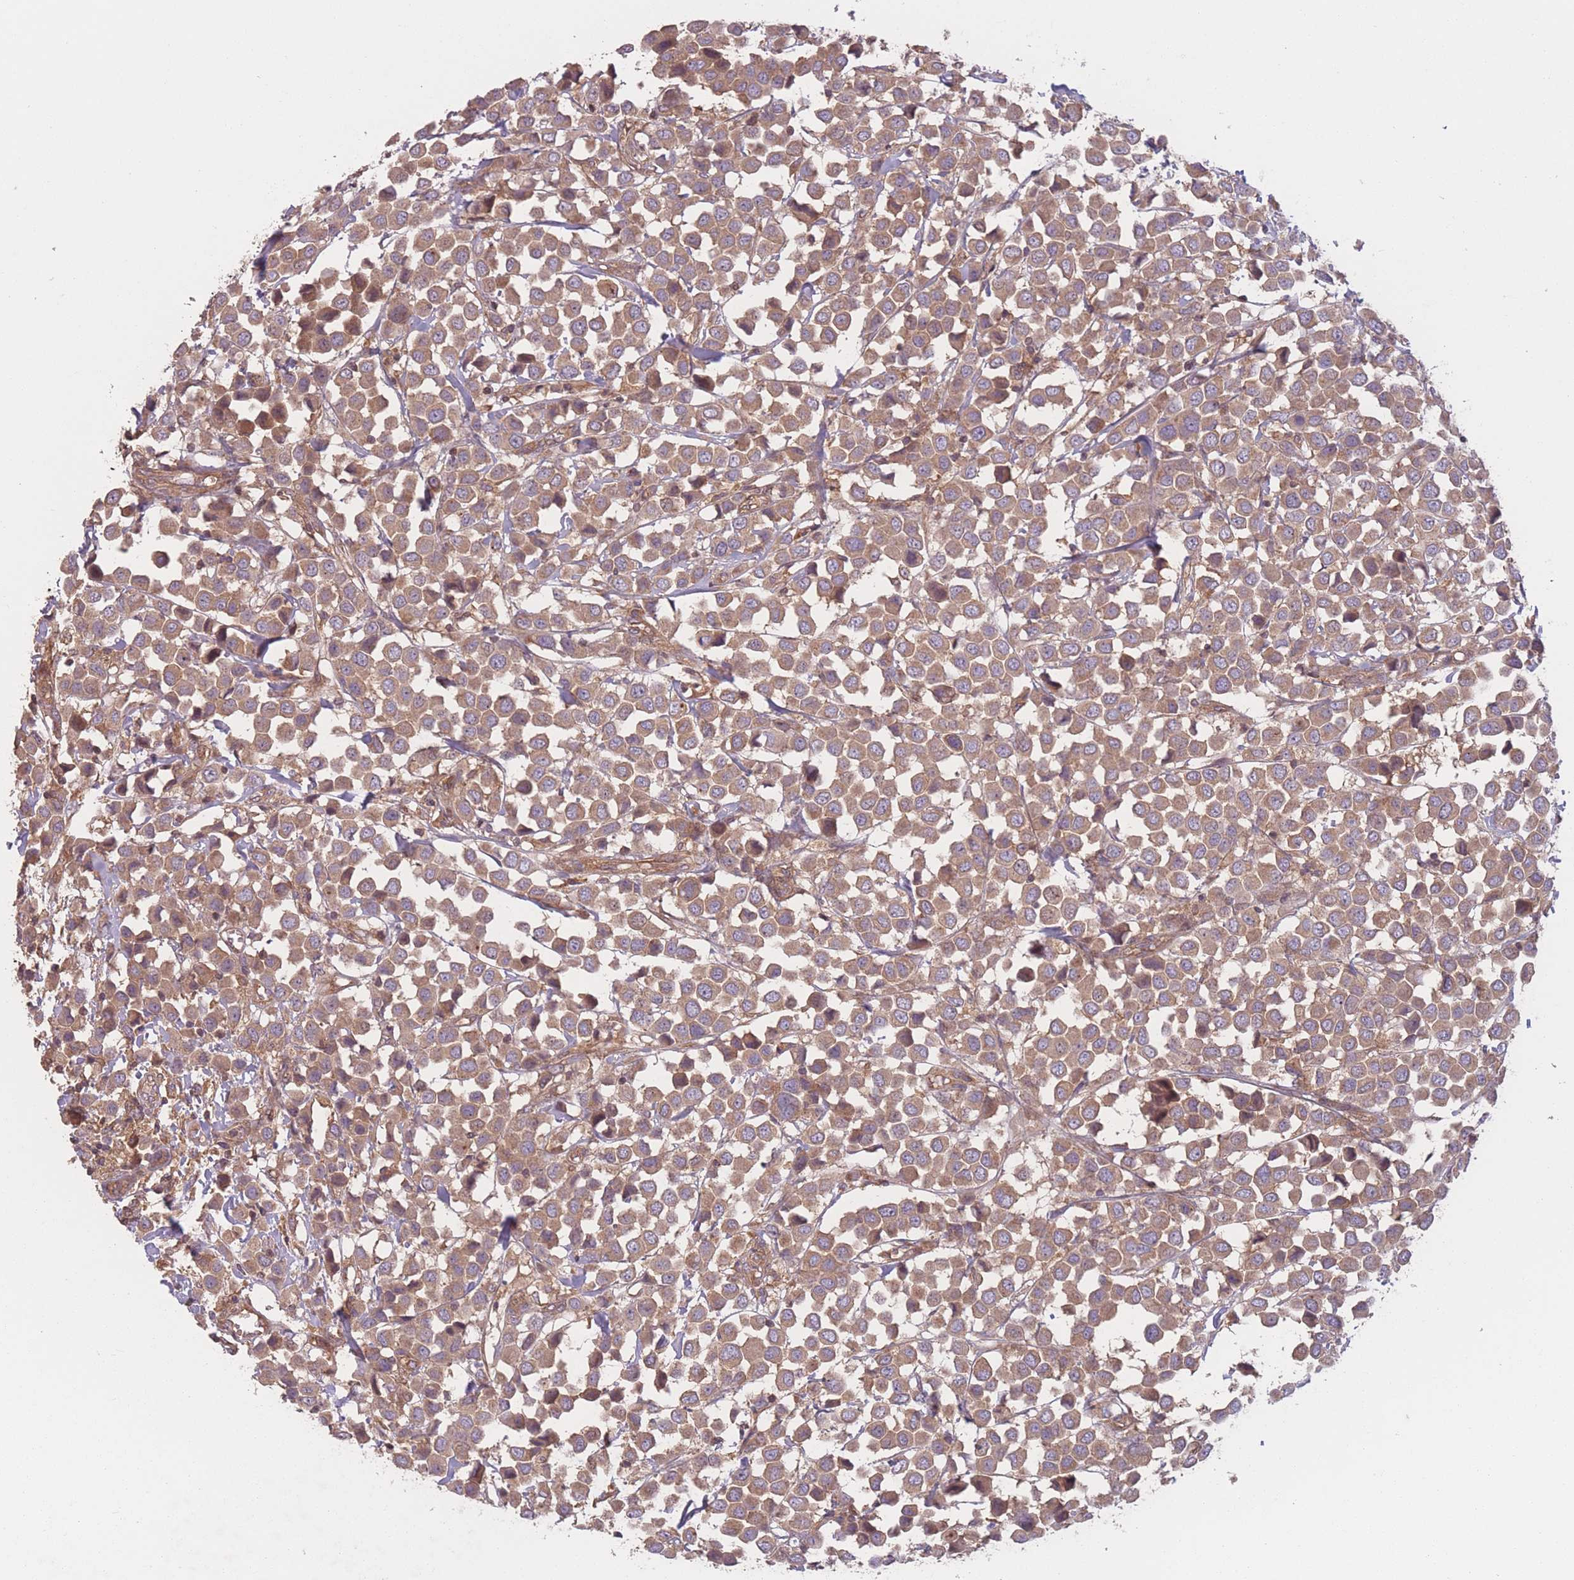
{"staining": {"intensity": "moderate", "quantity": ">75%", "location": "cytoplasmic/membranous"}, "tissue": "breast cancer", "cell_type": "Tumor cells", "image_type": "cancer", "snomed": [{"axis": "morphology", "description": "Duct carcinoma"}, {"axis": "topography", "description": "Breast"}], "caption": "Immunohistochemistry histopathology image of breast cancer (invasive ductal carcinoma) stained for a protein (brown), which exhibits medium levels of moderate cytoplasmic/membranous positivity in about >75% of tumor cells.", "gene": "WASHC2A", "patient": {"sex": "female", "age": 61}}